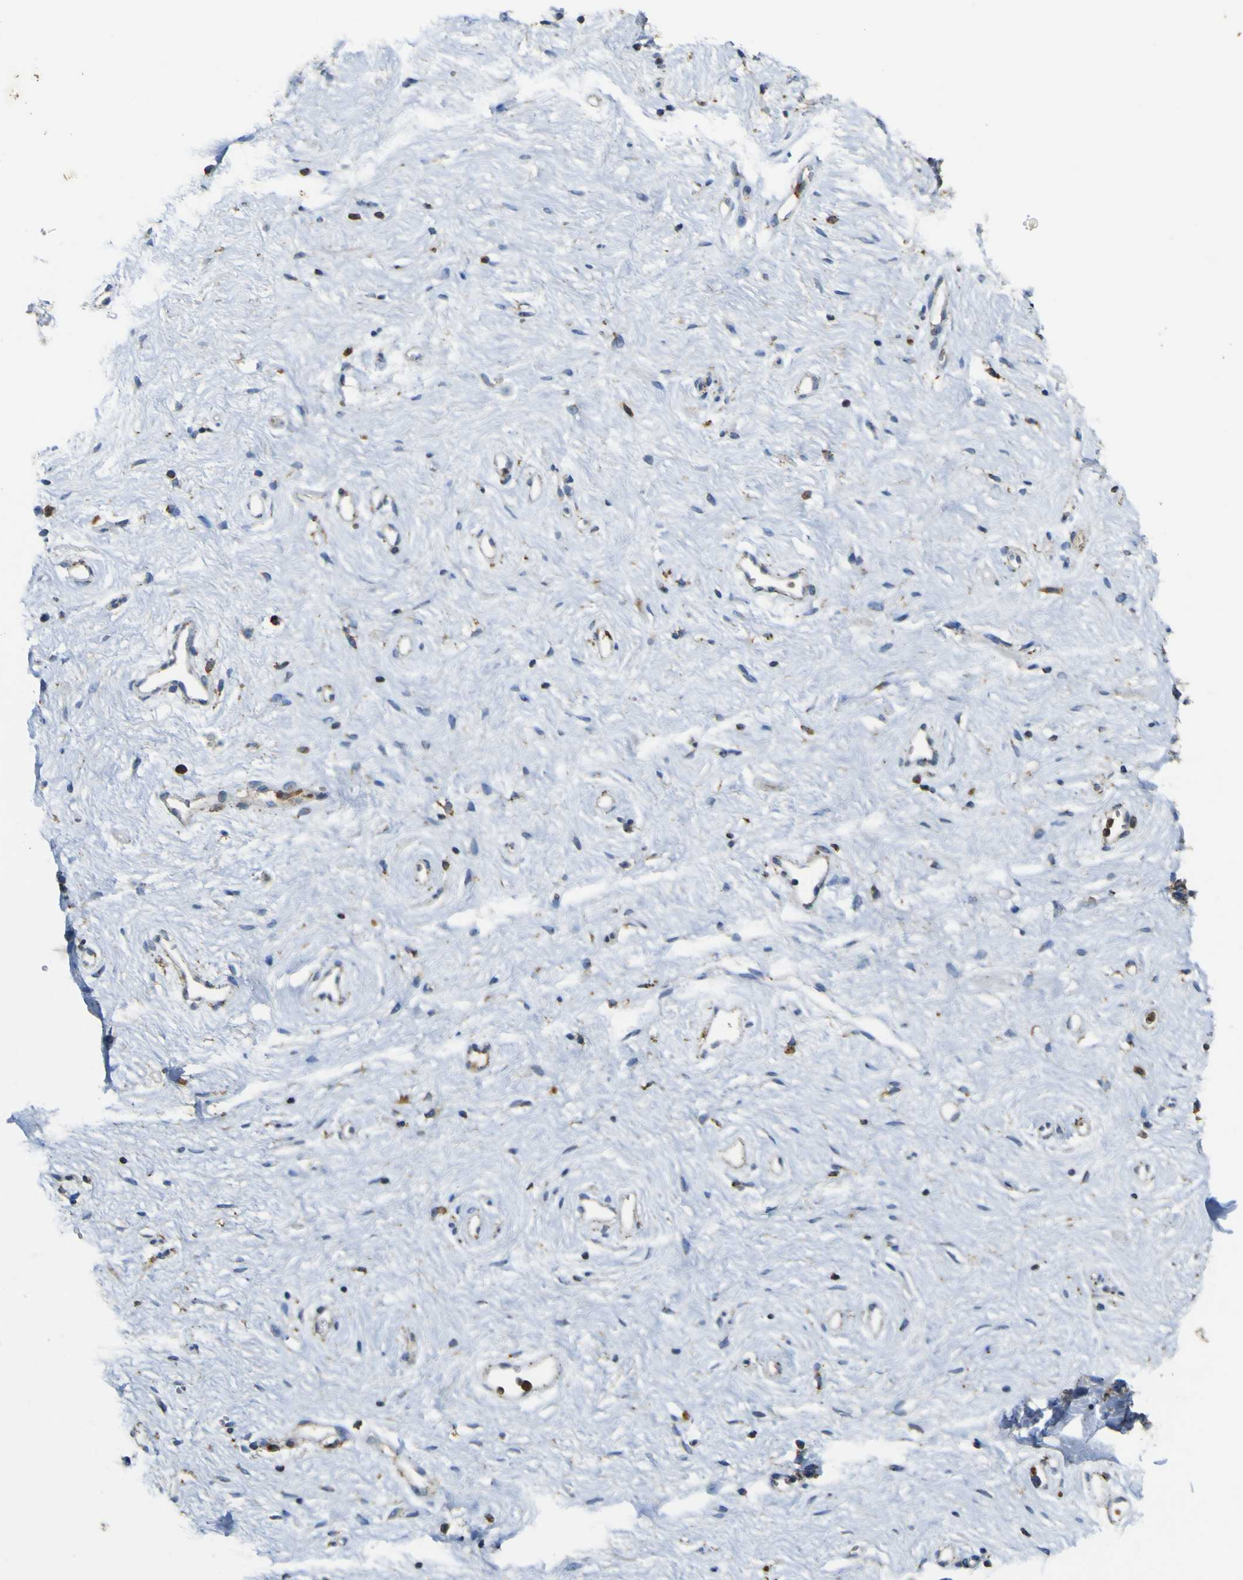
{"staining": {"intensity": "weak", "quantity": ">75%", "location": "cytoplasmic/membranous"}, "tissue": "vagina", "cell_type": "Squamous epithelial cells", "image_type": "normal", "snomed": [{"axis": "morphology", "description": "Normal tissue, NOS"}, {"axis": "topography", "description": "Vagina"}], "caption": "This micrograph demonstrates IHC staining of benign human vagina, with low weak cytoplasmic/membranous expression in about >75% of squamous epithelial cells.", "gene": "ACSL3", "patient": {"sex": "female", "age": 44}}